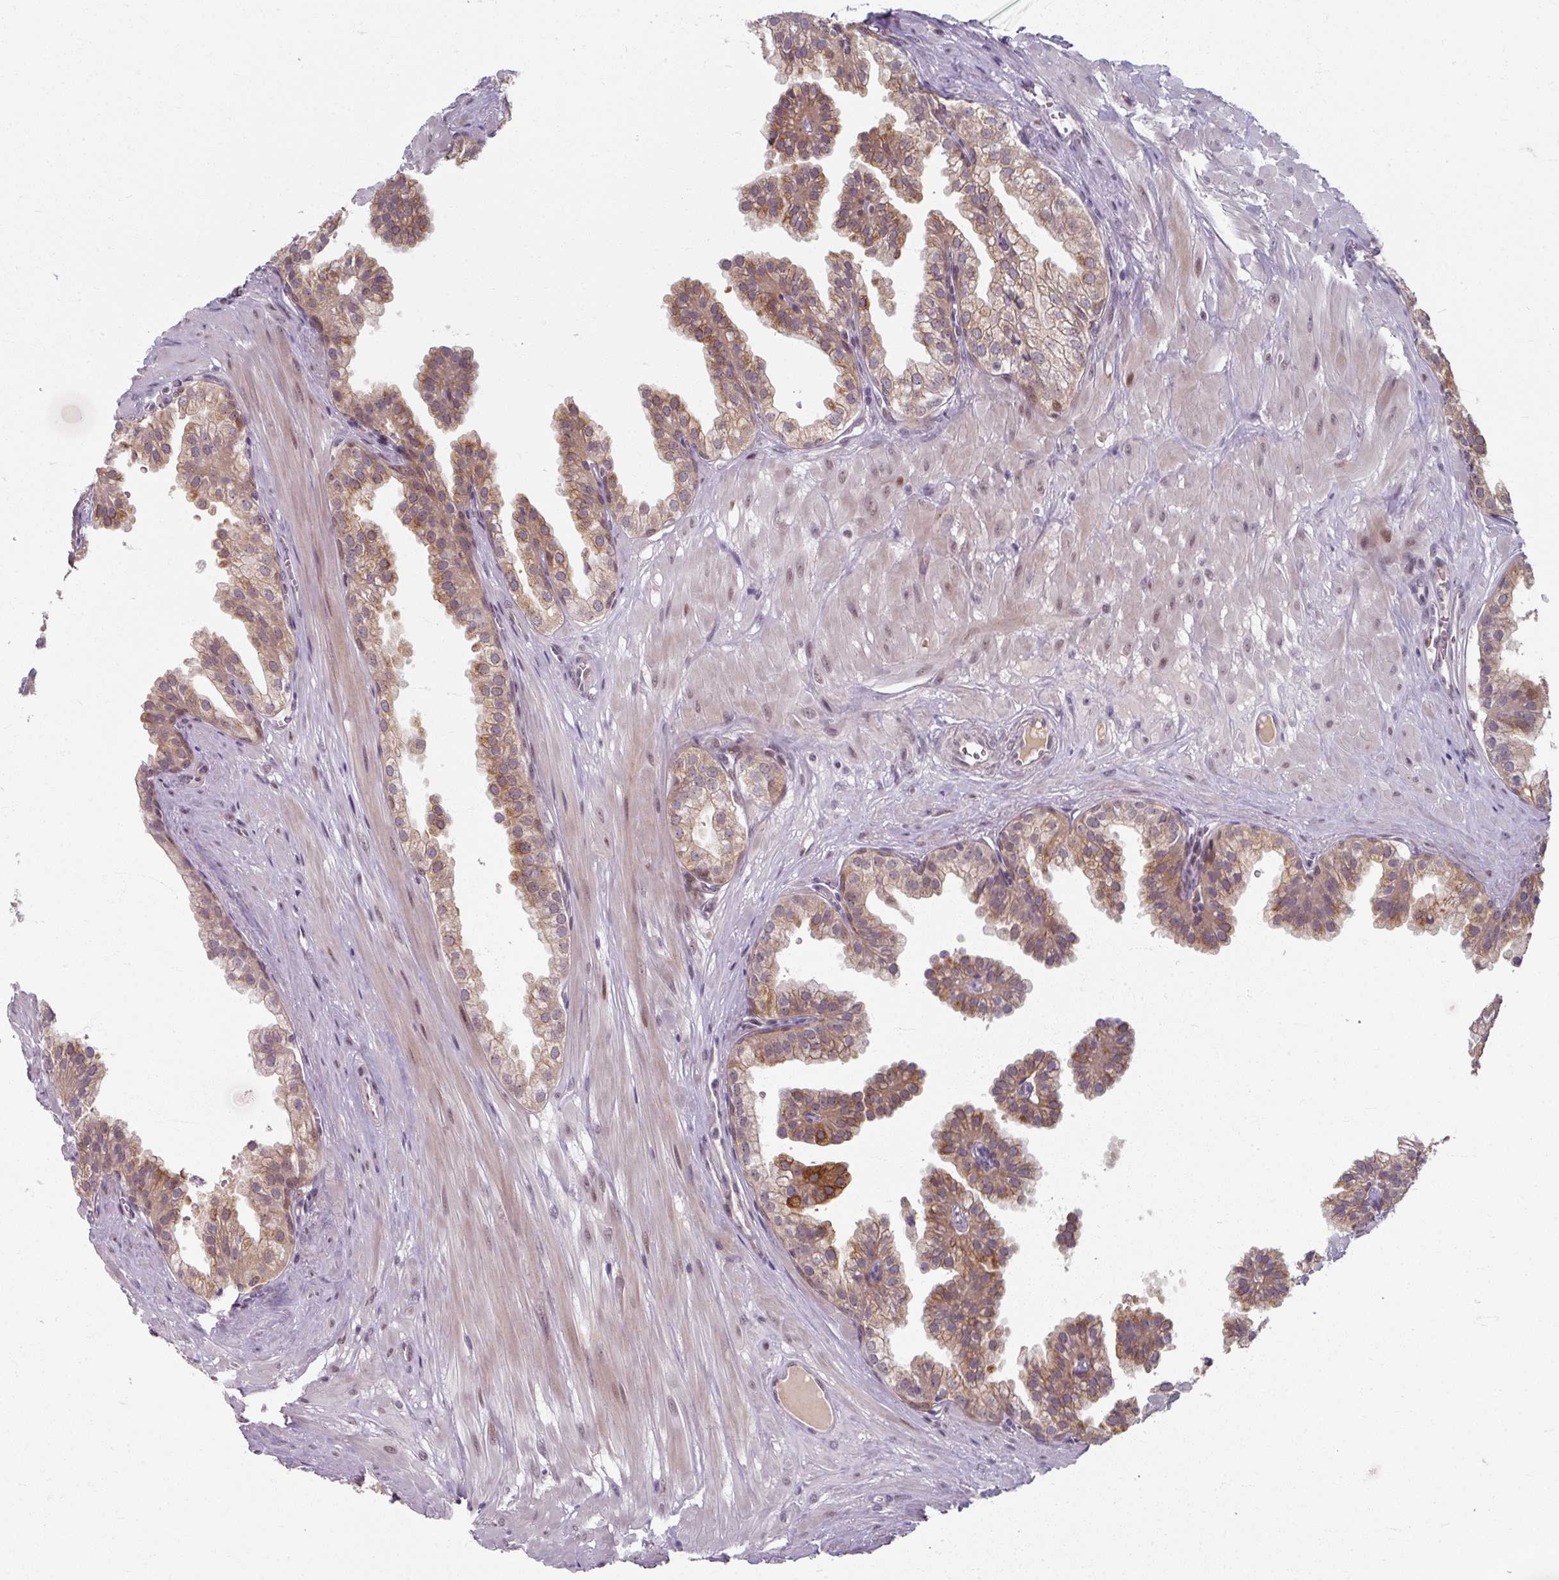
{"staining": {"intensity": "moderate", "quantity": "25%-75%", "location": "cytoplasmic/membranous"}, "tissue": "prostate", "cell_type": "Glandular cells", "image_type": "normal", "snomed": [{"axis": "morphology", "description": "Normal tissue, NOS"}, {"axis": "topography", "description": "Prostate"}, {"axis": "topography", "description": "Peripheral nerve tissue"}], "caption": "Protein analysis of unremarkable prostate shows moderate cytoplasmic/membranous expression in approximately 25%-75% of glandular cells.", "gene": "KLC3", "patient": {"sex": "male", "age": 55}}